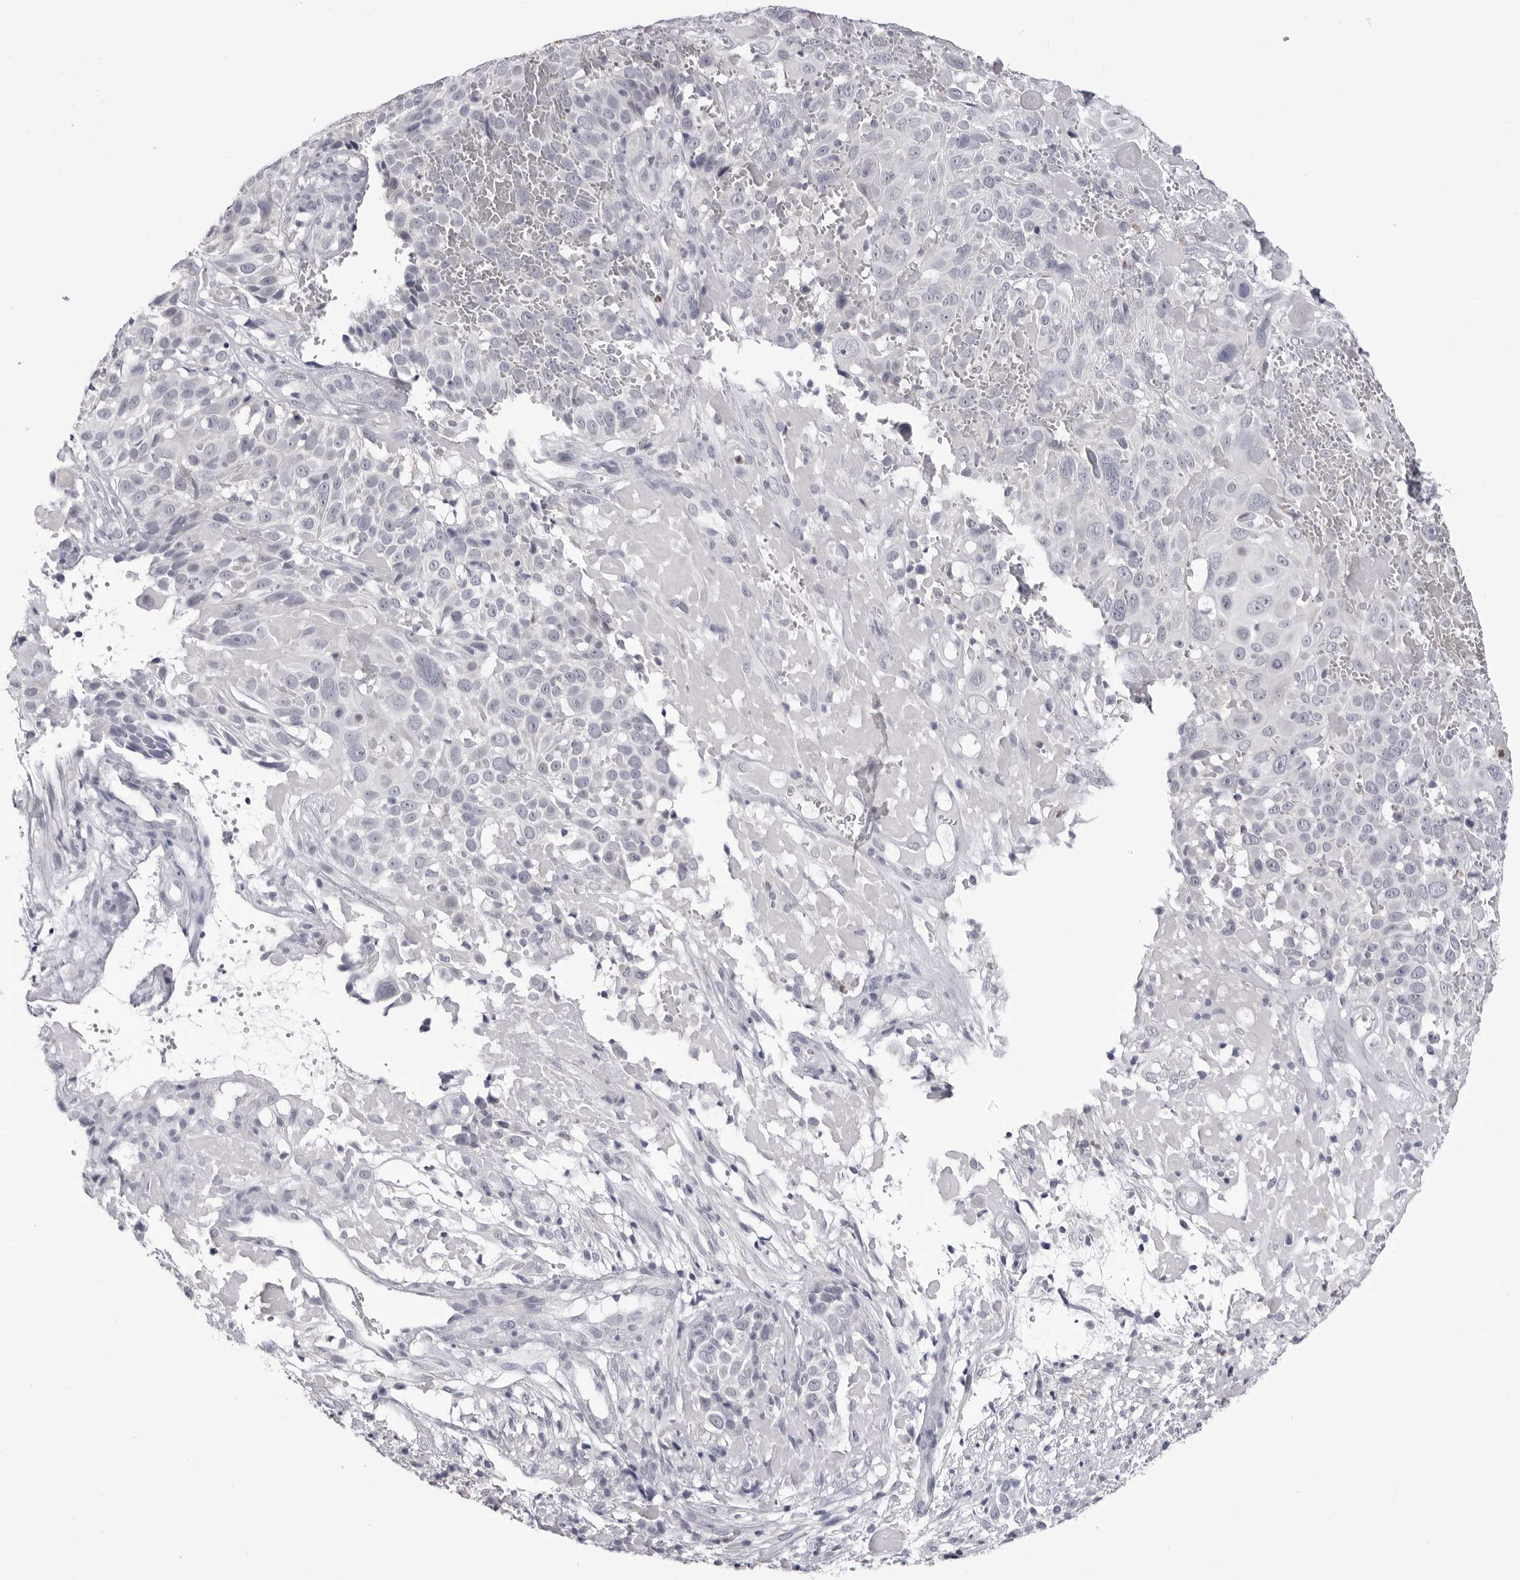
{"staining": {"intensity": "negative", "quantity": "none", "location": "none"}, "tissue": "cervical cancer", "cell_type": "Tumor cells", "image_type": "cancer", "snomed": [{"axis": "morphology", "description": "Squamous cell carcinoma, NOS"}, {"axis": "topography", "description": "Cervix"}], "caption": "There is no significant staining in tumor cells of cervical cancer (squamous cell carcinoma).", "gene": "STAP2", "patient": {"sex": "female", "age": 74}}